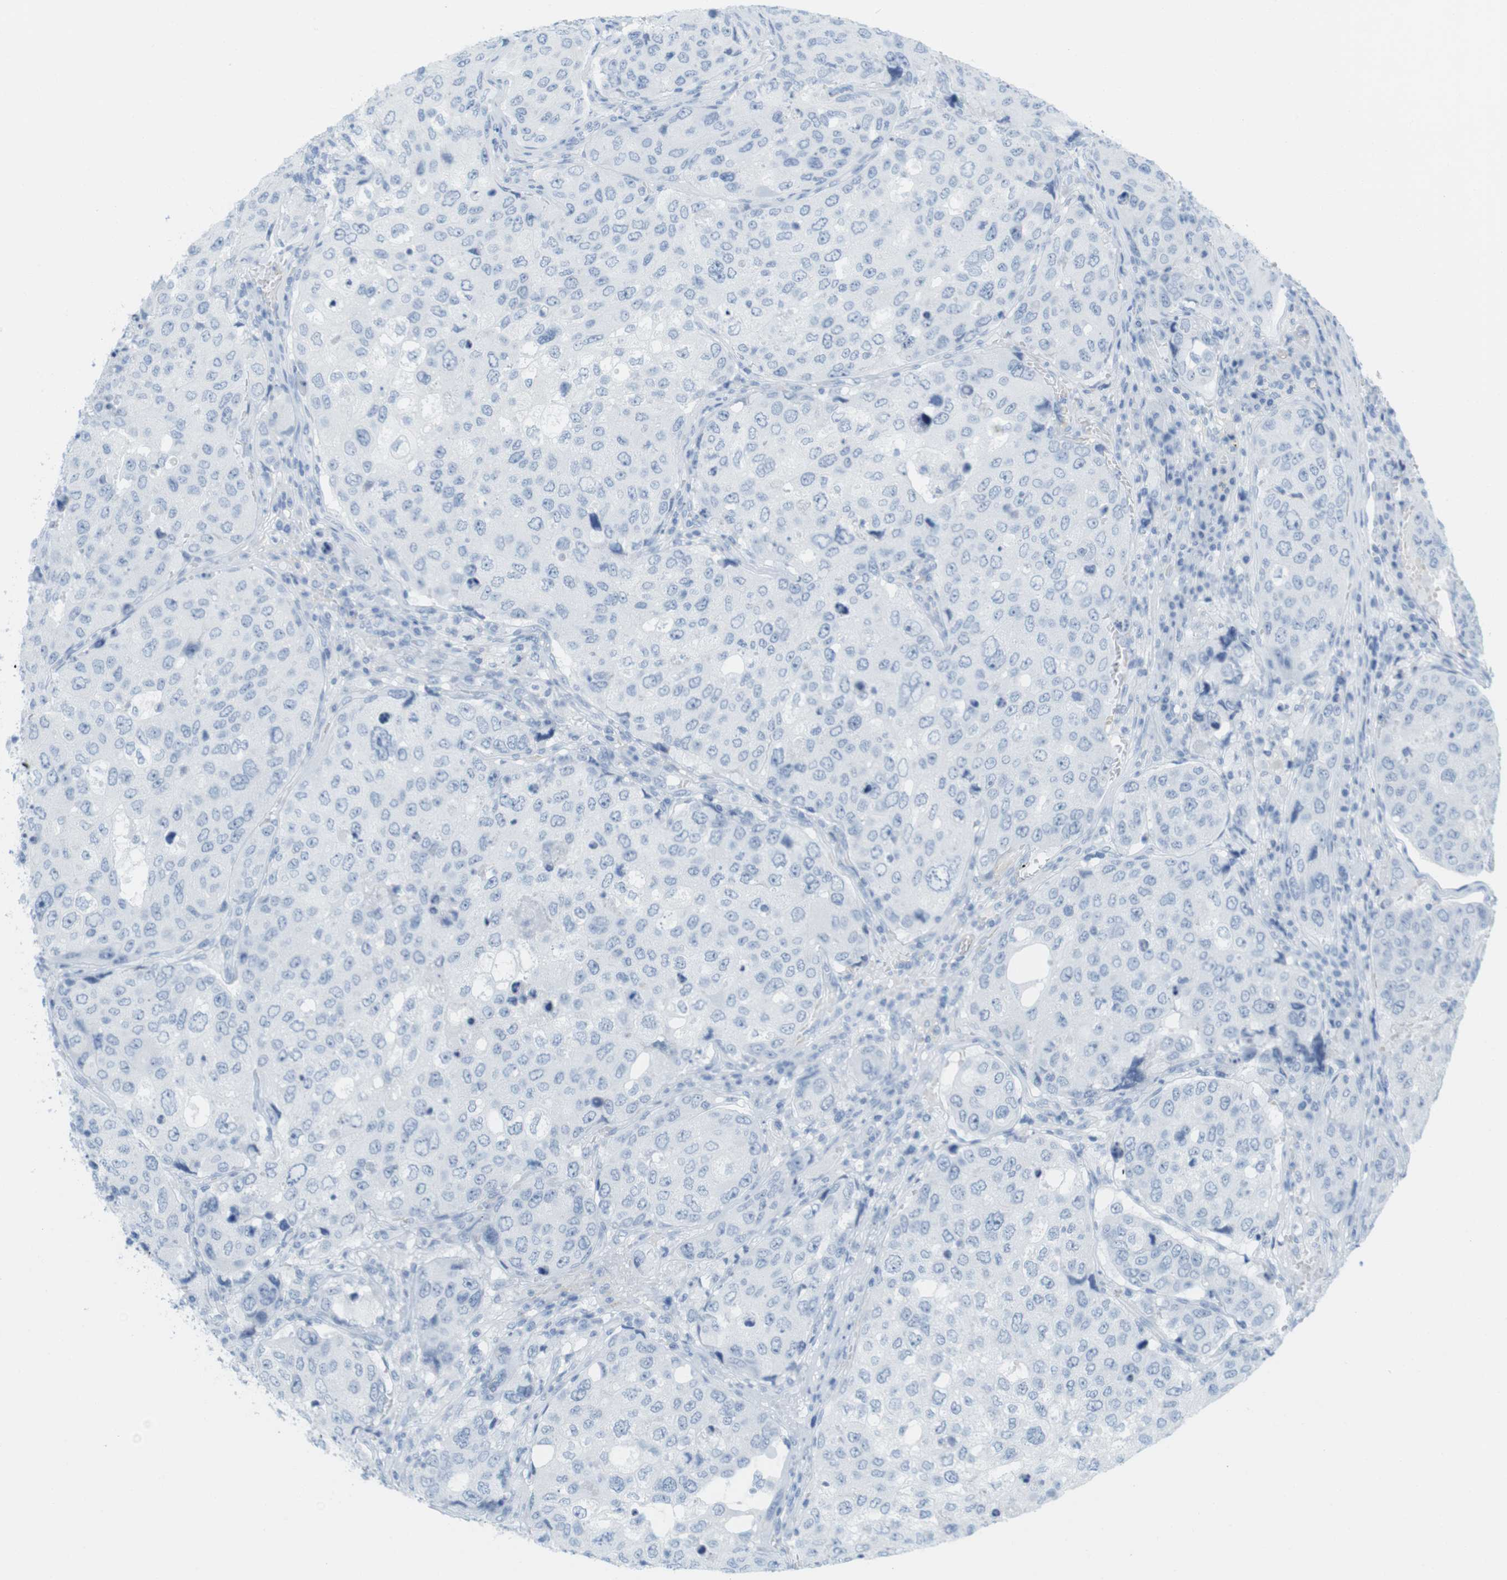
{"staining": {"intensity": "negative", "quantity": "none", "location": "none"}, "tissue": "urothelial cancer", "cell_type": "Tumor cells", "image_type": "cancer", "snomed": [{"axis": "morphology", "description": "Urothelial carcinoma, High grade"}, {"axis": "topography", "description": "Lymph node"}, {"axis": "topography", "description": "Urinary bladder"}], "caption": "Tumor cells are negative for protein expression in human high-grade urothelial carcinoma.", "gene": "TNNT2", "patient": {"sex": "male", "age": 51}}